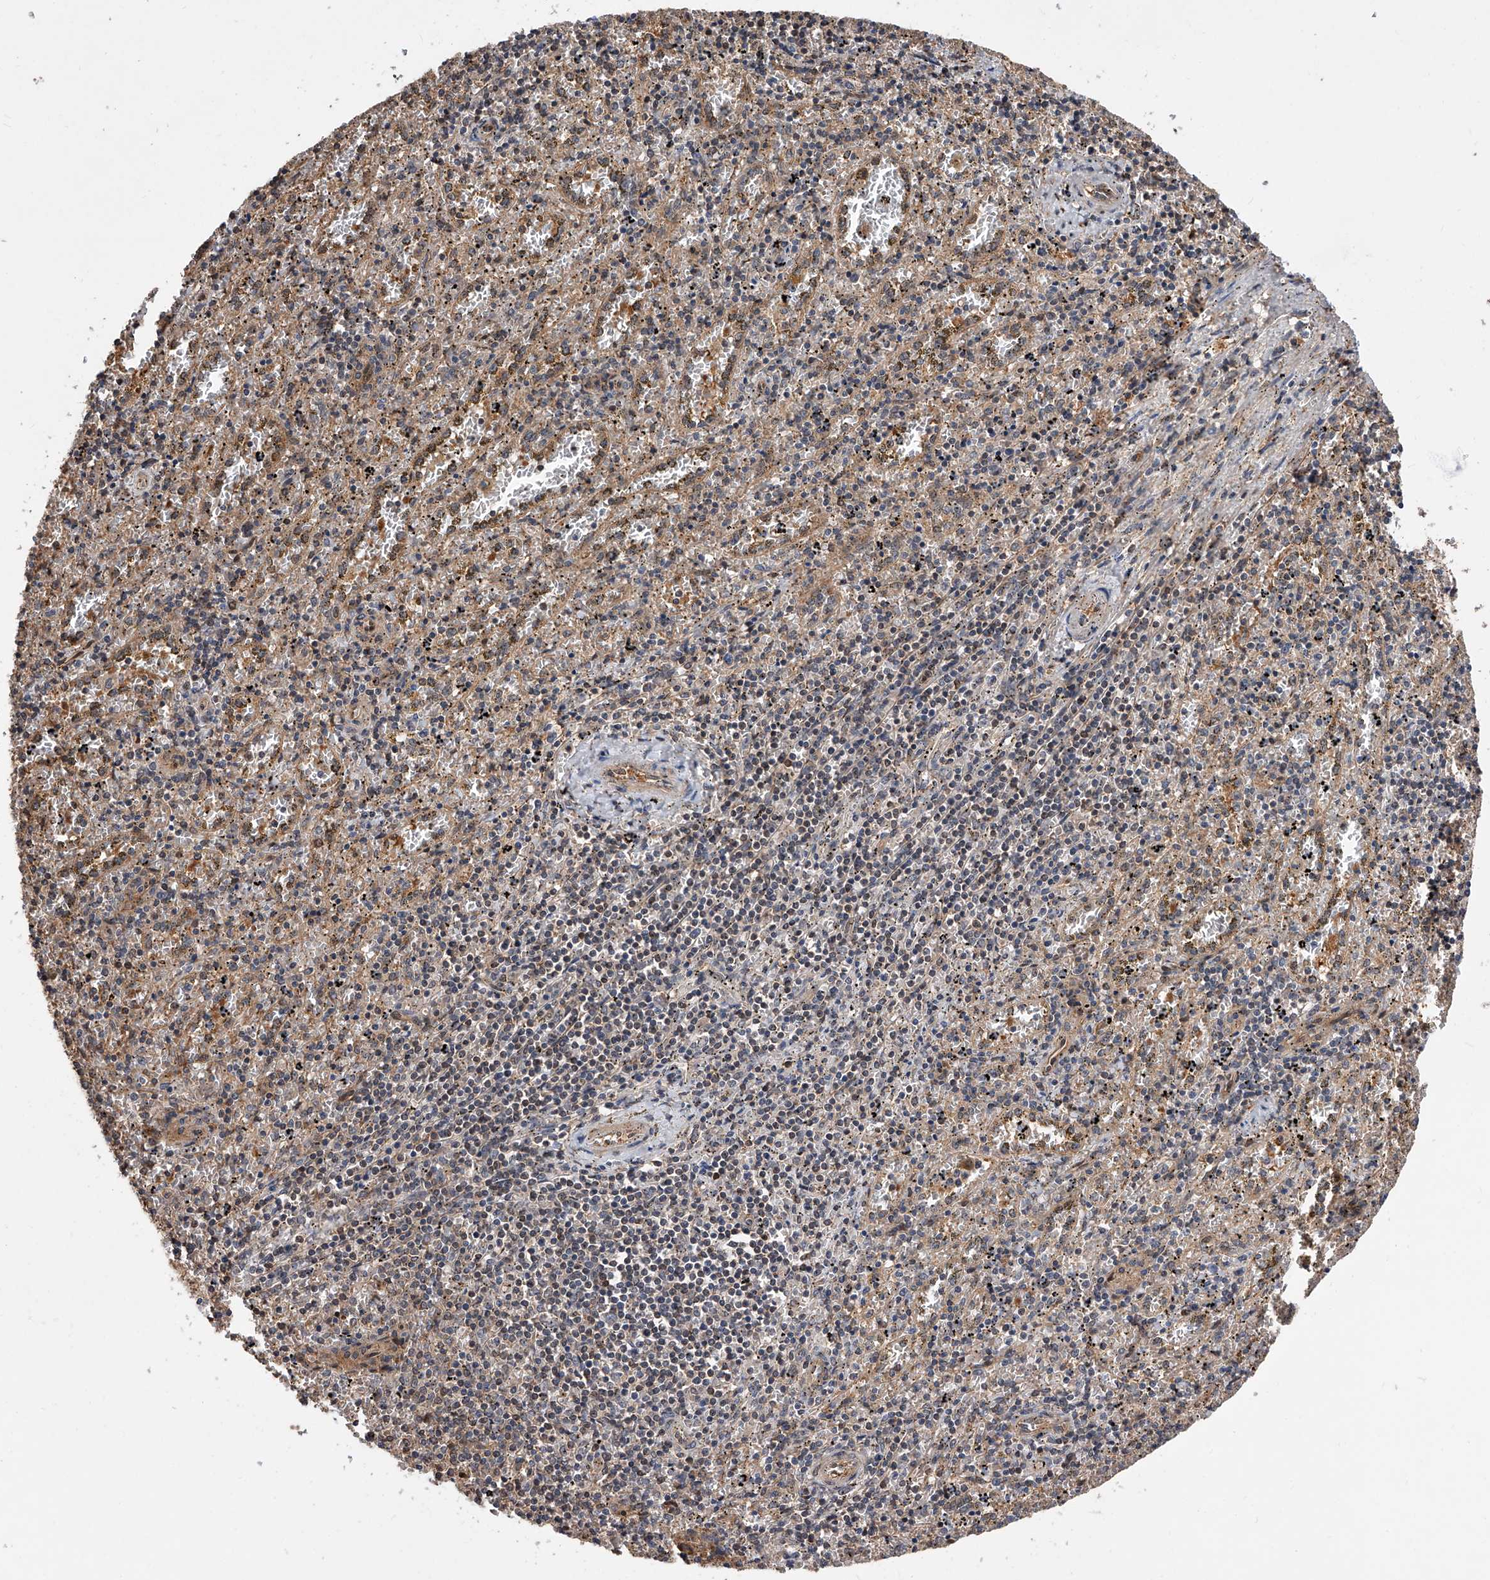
{"staining": {"intensity": "weak", "quantity": "<25%", "location": "cytoplasmic/membranous"}, "tissue": "spleen", "cell_type": "Cells in red pulp", "image_type": "normal", "snomed": [{"axis": "morphology", "description": "Normal tissue, NOS"}, {"axis": "topography", "description": "Spleen"}], "caption": "This is a photomicrograph of immunohistochemistry staining of benign spleen, which shows no expression in cells in red pulp.", "gene": "GMDS", "patient": {"sex": "male", "age": 11}}